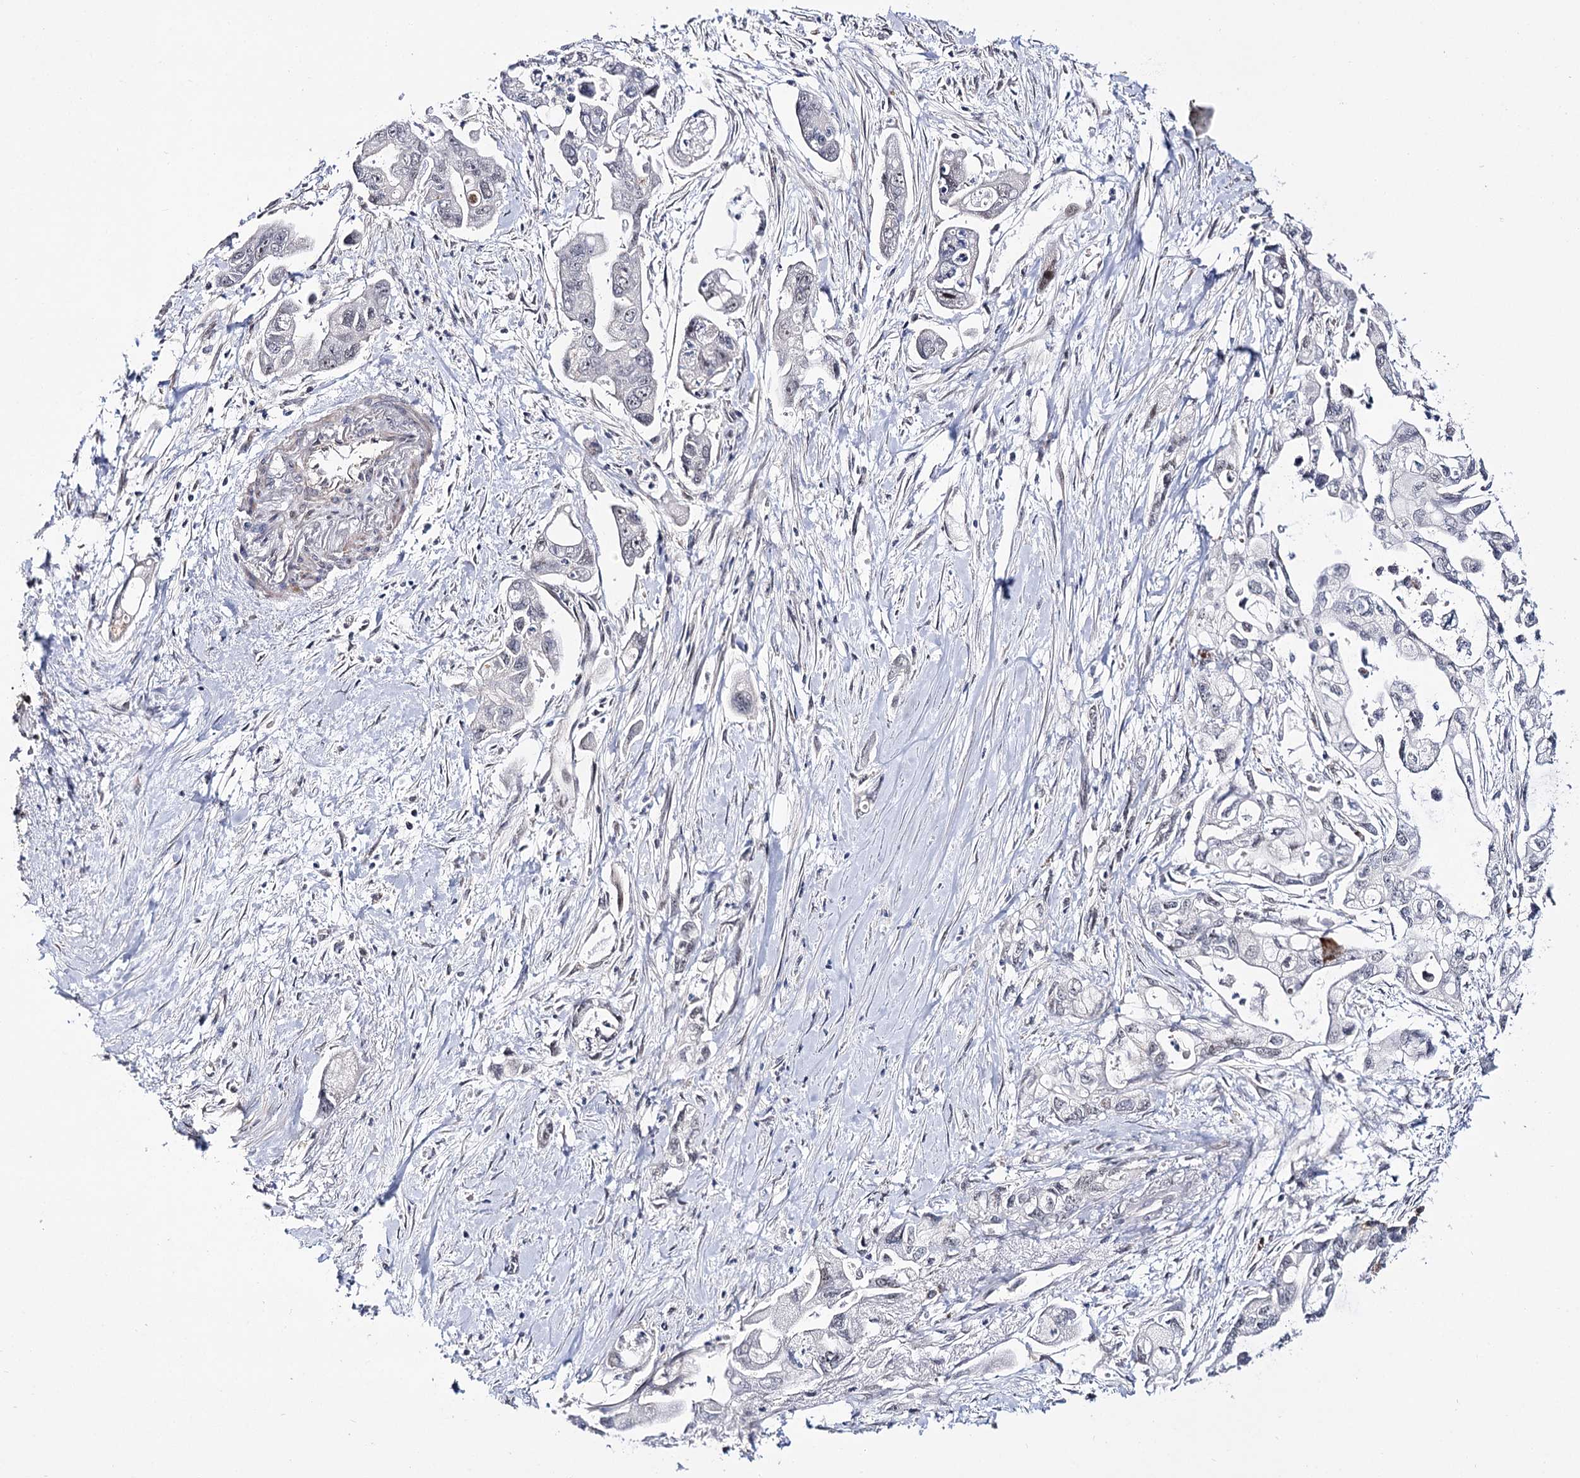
{"staining": {"intensity": "negative", "quantity": "none", "location": "none"}, "tissue": "pancreatic cancer", "cell_type": "Tumor cells", "image_type": "cancer", "snomed": [{"axis": "morphology", "description": "Adenocarcinoma, NOS"}, {"axis": "topography", "description": "Pancreas"}], "caption": "Immunohistochemical staining of human pancreatic adenocarcinoma demonstrates no significant staining in tumor cells. (DAB (3,3'-diaminobenzidine) immunohistochemistry (IHC), high magnification).", "gene": "RRP9", "patient": {"sex": "male", "age": 70}}